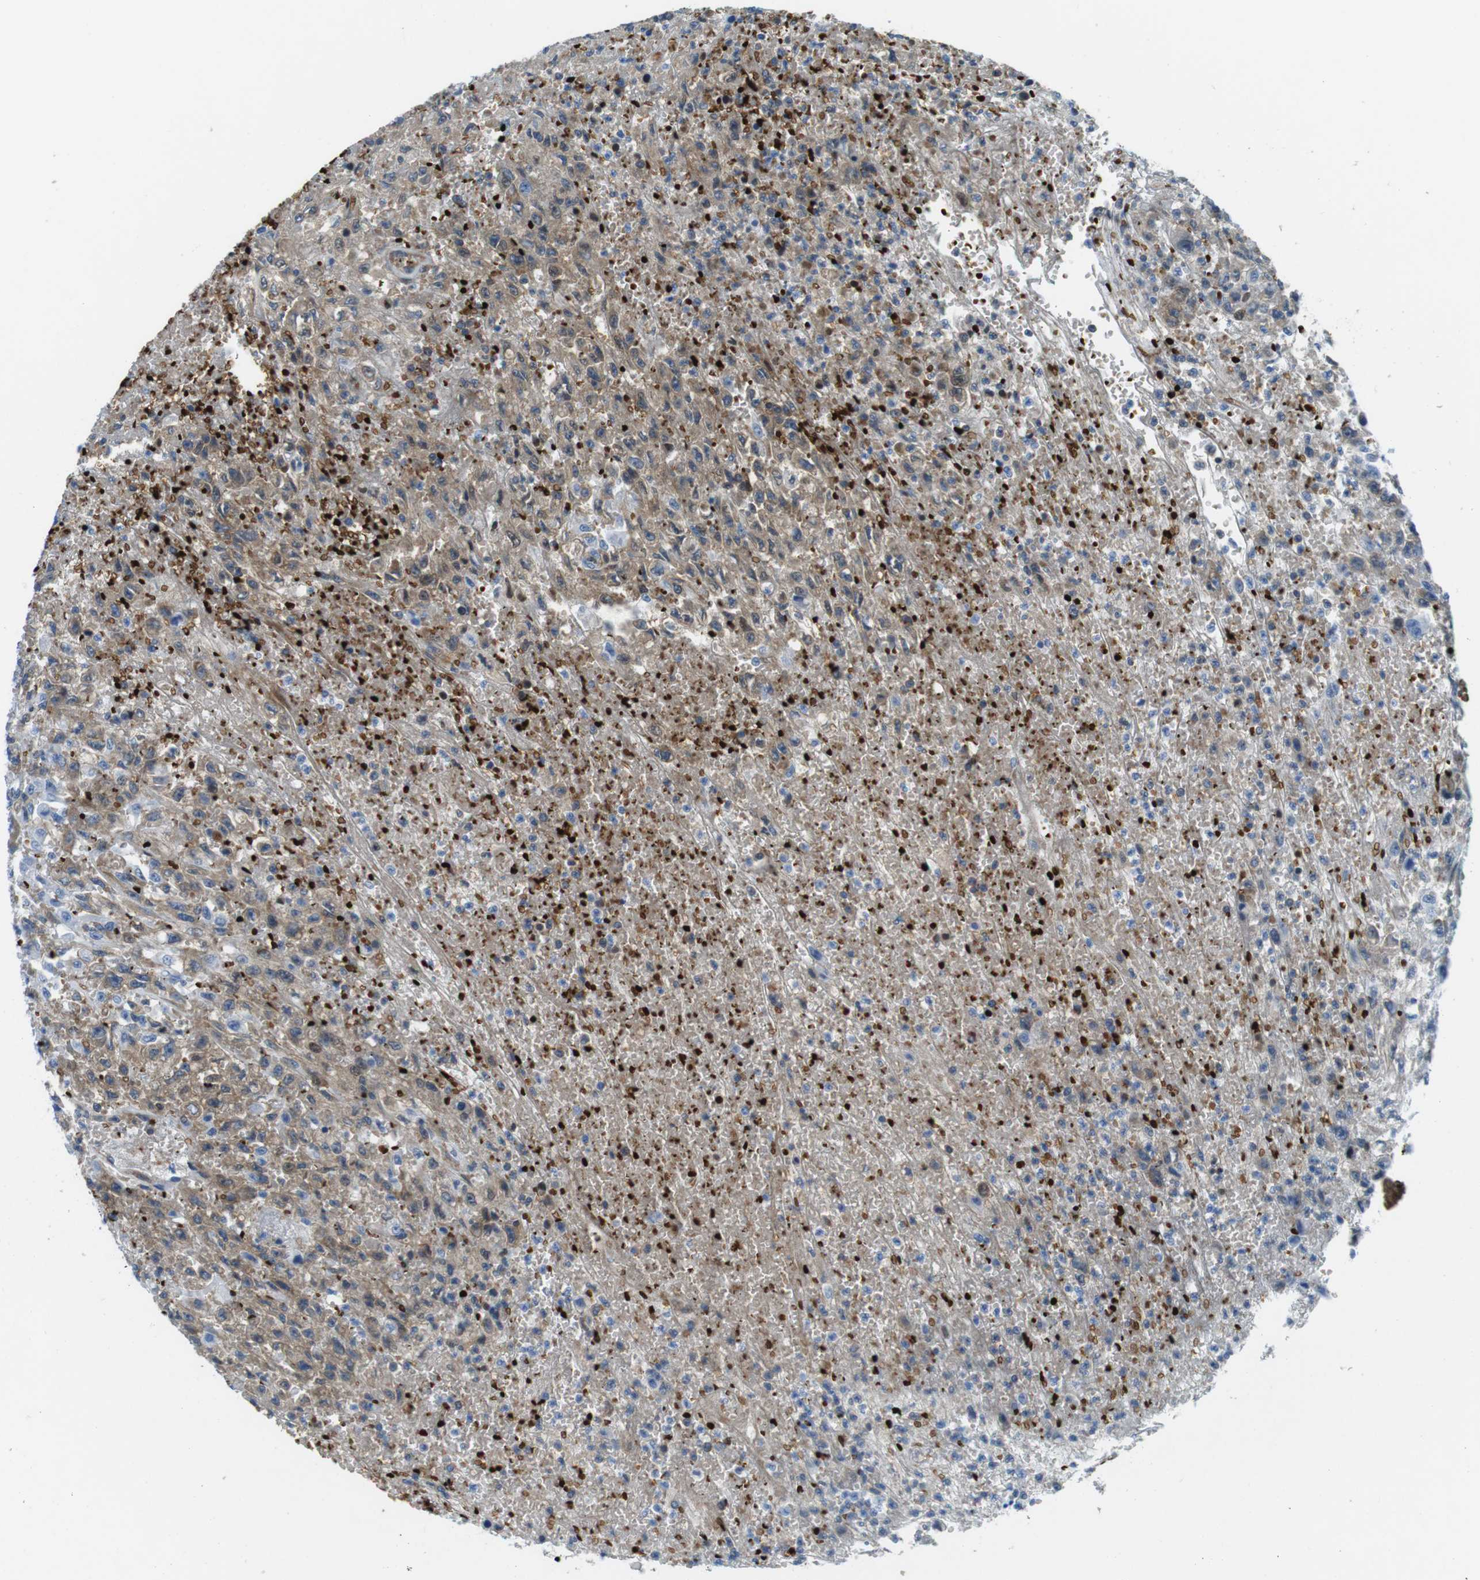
{"staining": {"intensity": "weak", "quantity": "25%-75%", "location": "cytoplasmic/membranous"}, "tissue": "urothelial cancer", "cell_type": "Tumor cells", "image_type": "cancer", "snomed": [{"axis": "morphology", "description": "Urothelial carcinoma, High grade"}, {"axis": "topography", "description": "Urinary bladder"}], "caption": "Immunohistochemical staining of human high-grade urothelial carcinoma demonstrates low levels of weak cytoplasmic/membranous protein staining in about 25%-75% of tumor cells.", "gene": "TFAP2C", "patient": {"sex": "male", "age": 46}}